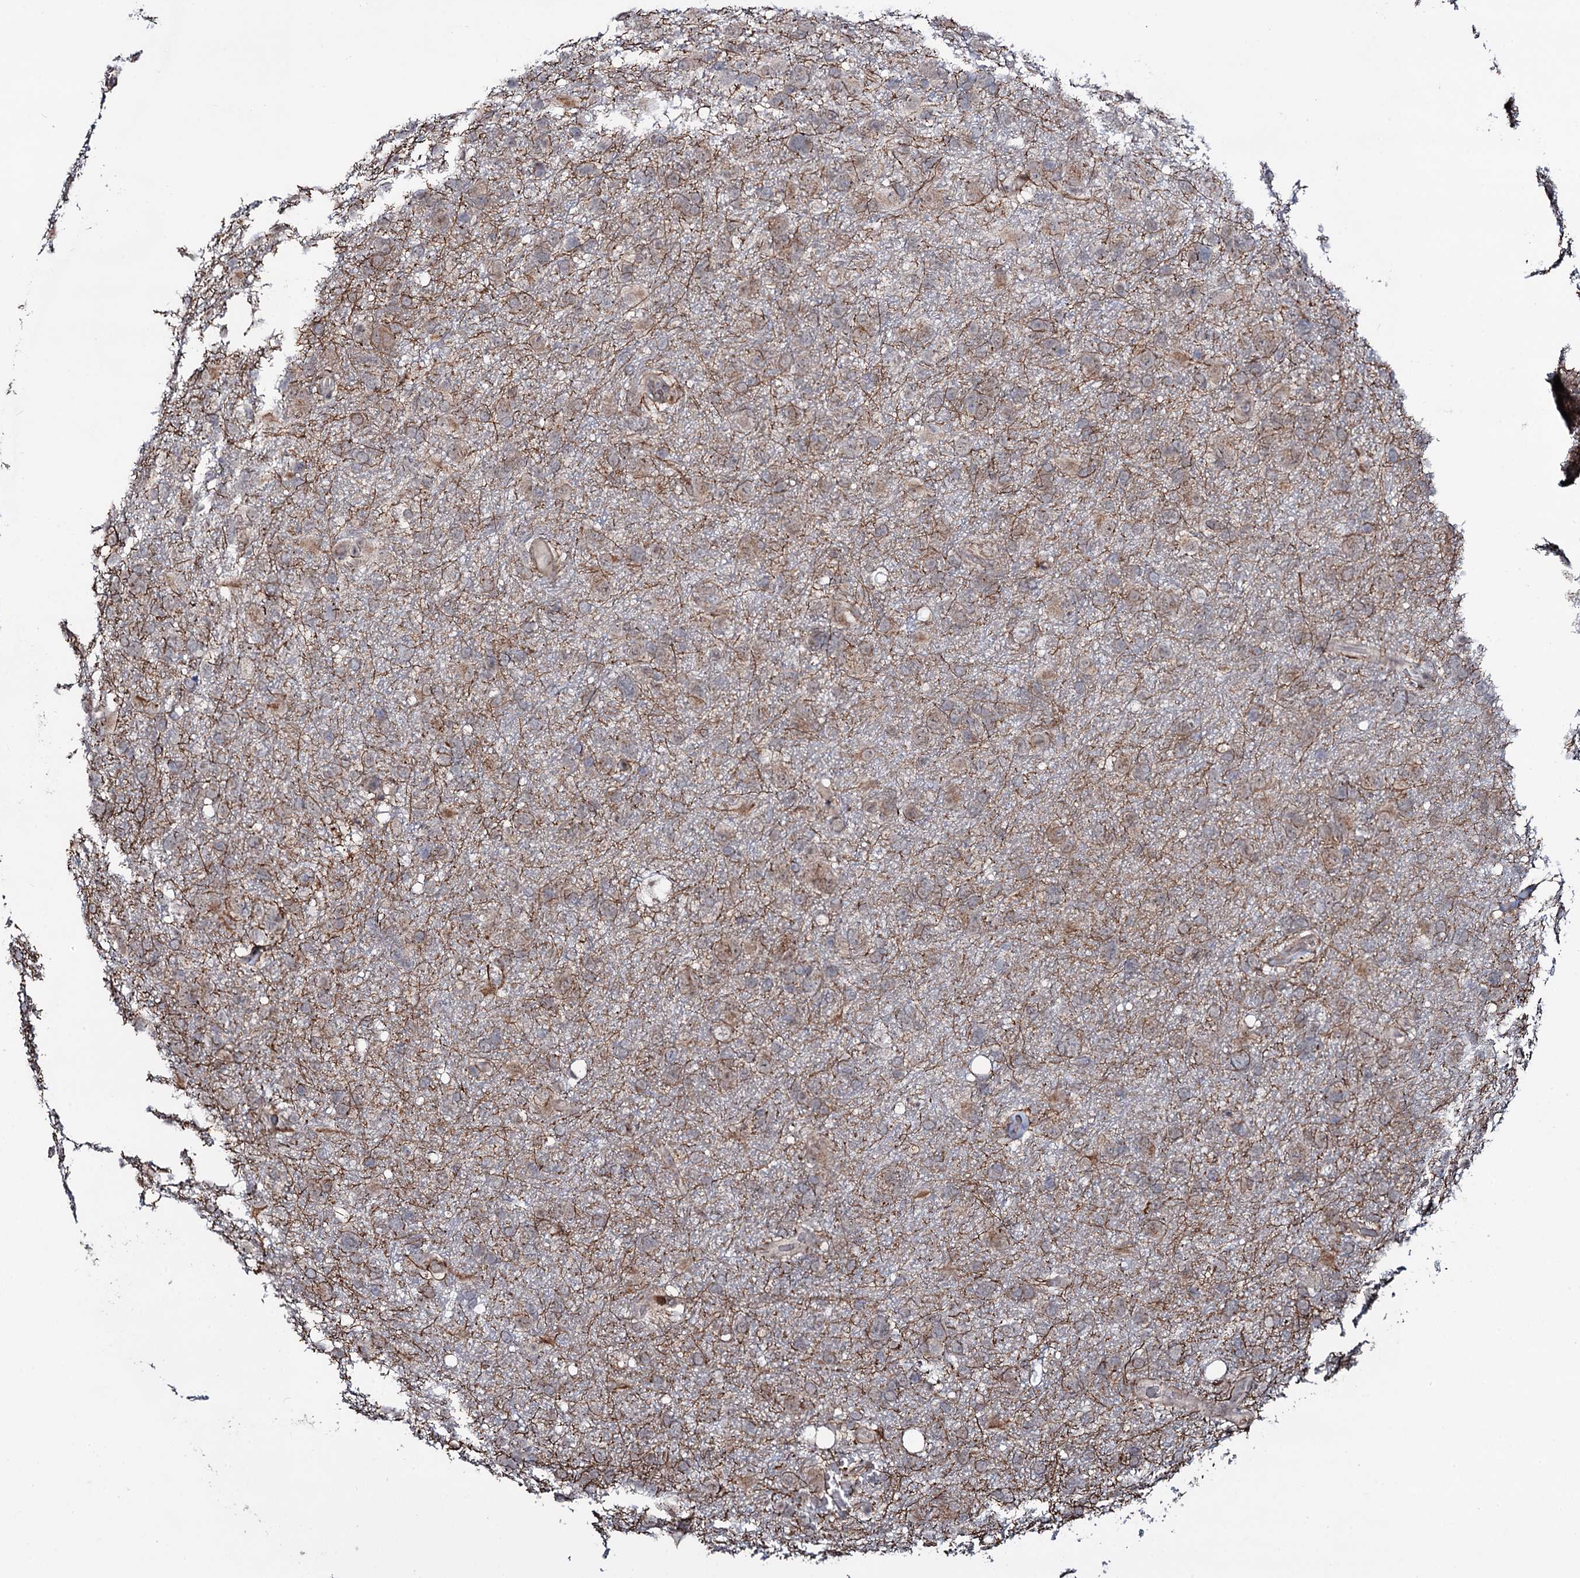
{"staining": {"intensity": "weak", "quantity": ">75%", "location": "cytoplasmic/membranous"}, "tissue": "glioma", "cell_type": "Tumor cells", "image_type": "cancer", "snomed": [{"axis": "morphology", "description": "Glioma, malignant, High grade"}, {"axis": "topography", "description": "Brain"}], "caption": "Glioma tissue reveals weak cytoplasmic/membranous staining in approximately >75% of tumor cells", "gene": "COG6", "patient": {"sex": "male", "age": 61}}